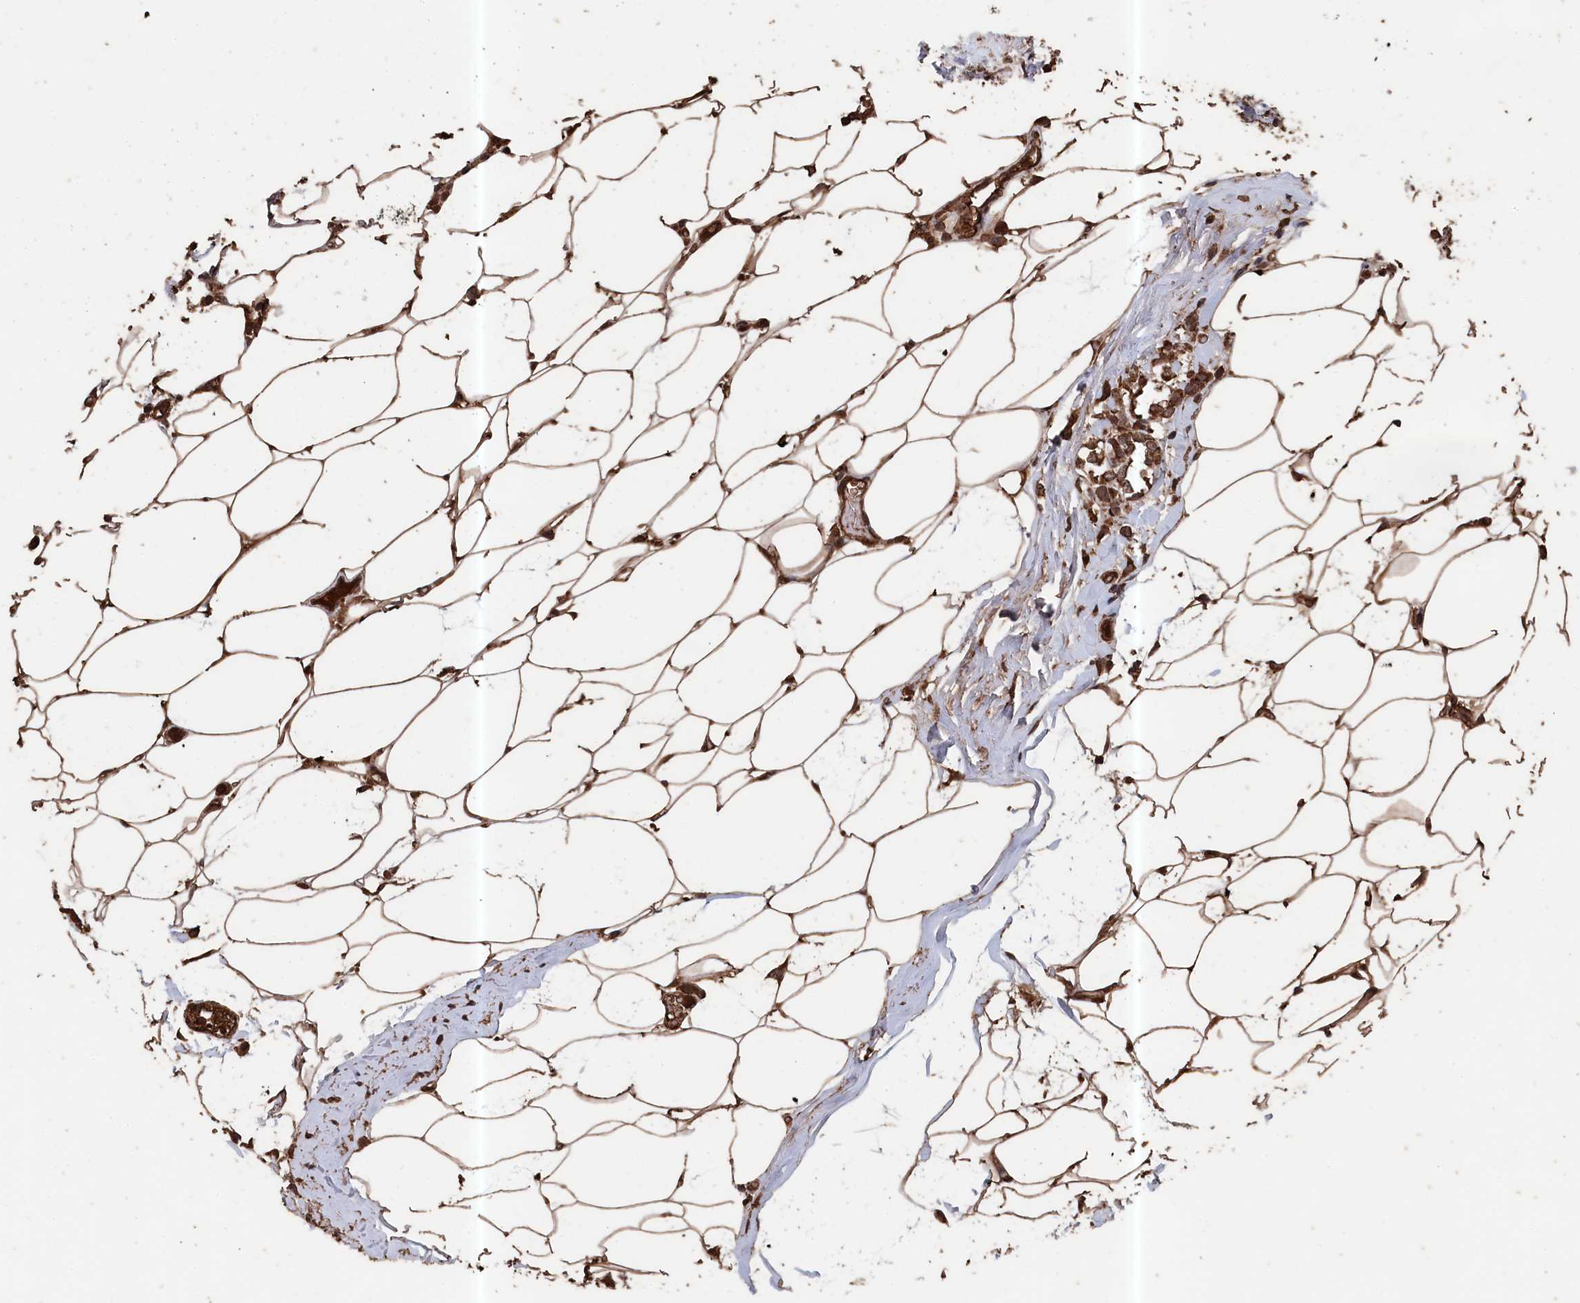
{"staining": {"intensity": "strong", "quantity": ">75%", "location": "cytoplasmic/membranous"}, "tissue": "breast cancer", "cell_type": "Tumor cells", "image_type": "cancer", "snomed": [{"axis": "morphology", "description": "Lobular carcinoma"}, {"axis": "topography", "description": "Breast"}], "caption": "Strong cytoplasmic/membranous positivity is seen in approximately >75% of tumor cells in breast cancer (lobular carcinoma).", "gene": "SNX33", "patient": {"sex": "female", "age": 58}}